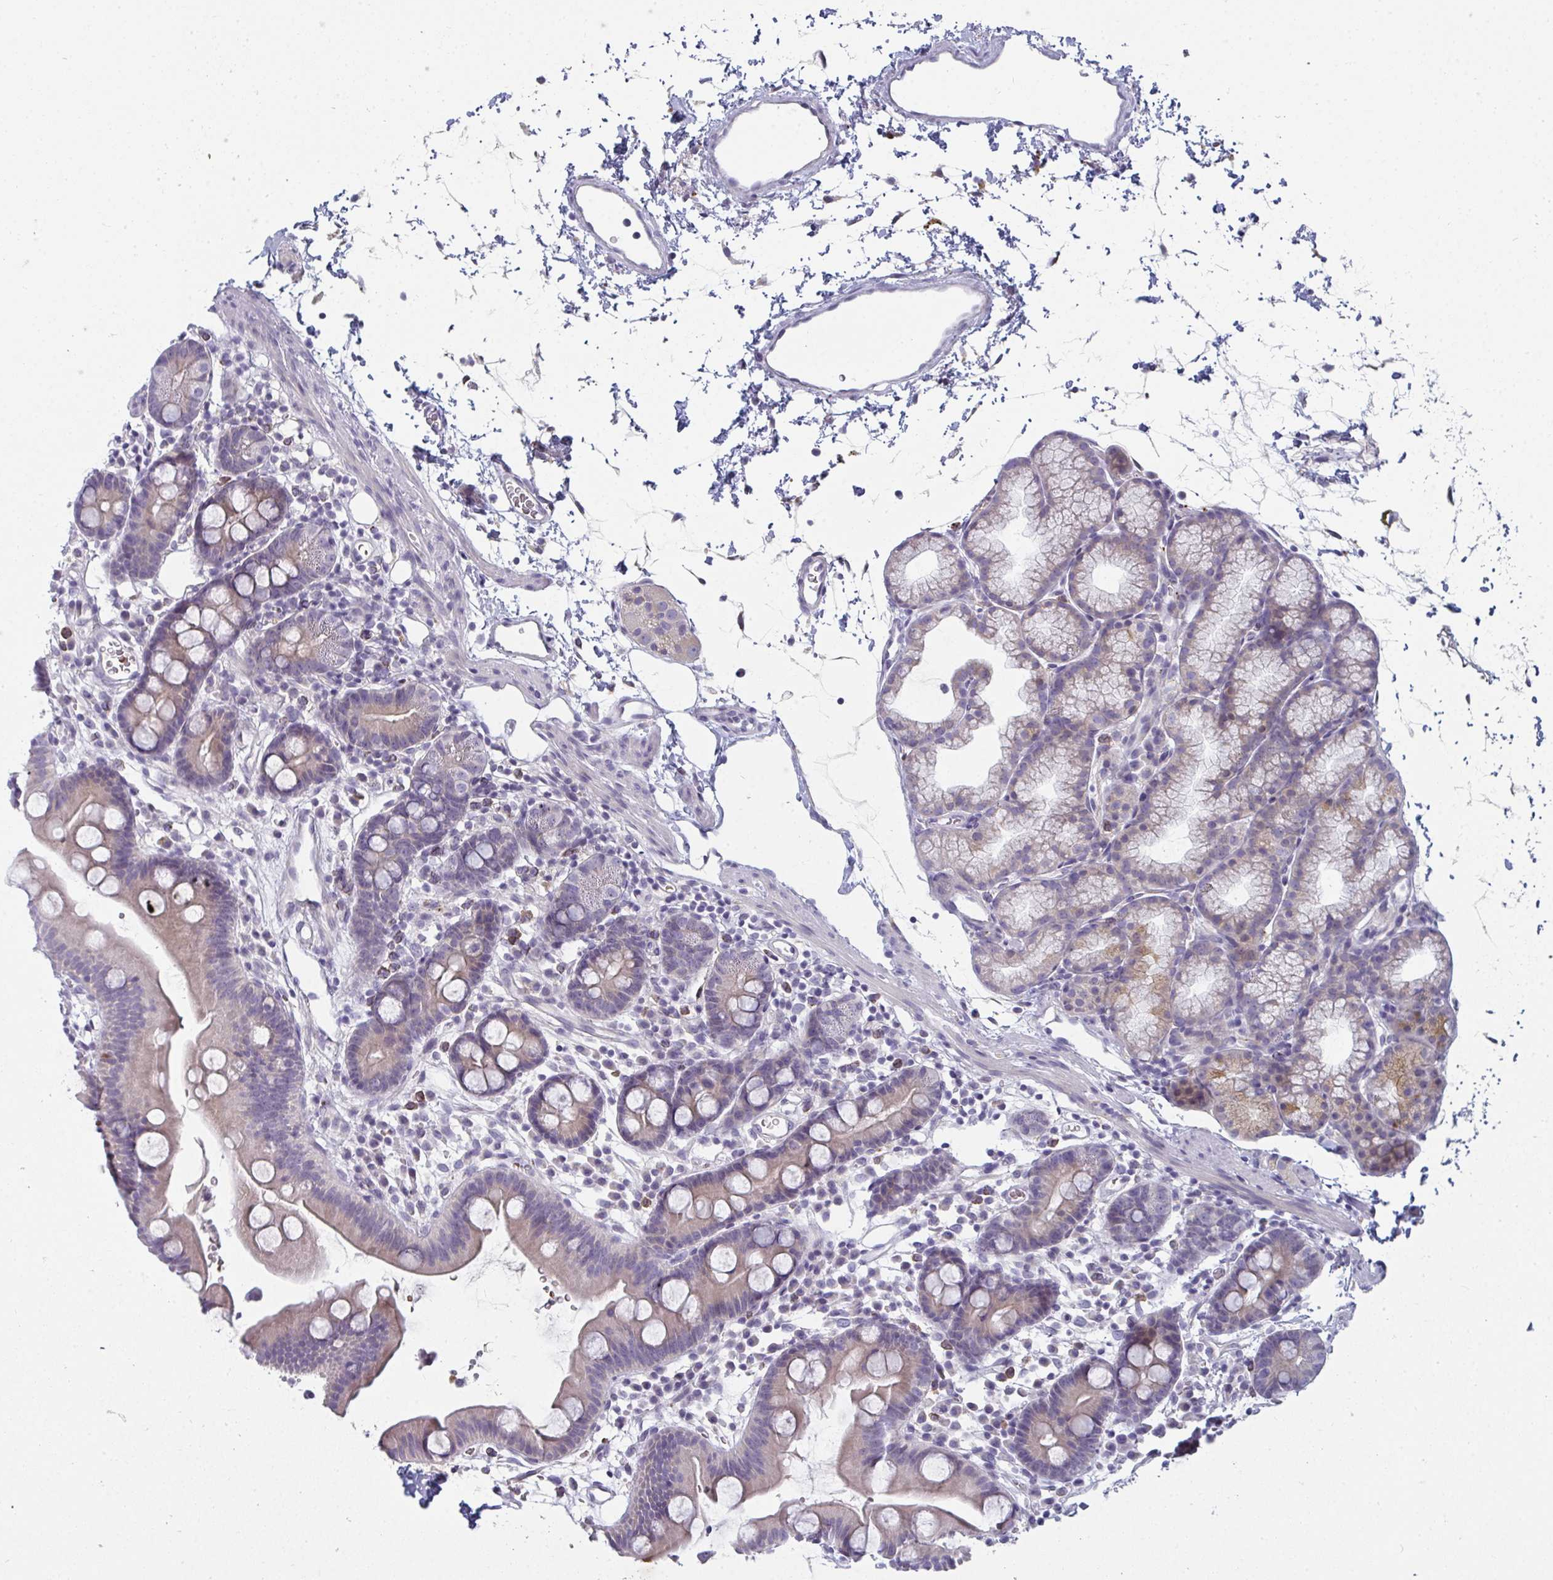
{"staining": {"intensity": "weak", "quantity": "<25%", "location": "cytoplasmic/membranous"}, "tissue": "duodenum", "cell_type": "Glandular cells", "image_type": "normal", "snomed": [{"axis": "morphology", "description": "Normal tissue, NOS"}, {"axis": "topography", "description": "Duodenum"}], "caption": "Human duodenum stained for a protein using immunohistochemistry demonstrates no staining in glandular cells.", "gene": "SHB", "patient": {"sex": "male", "age": 59}}